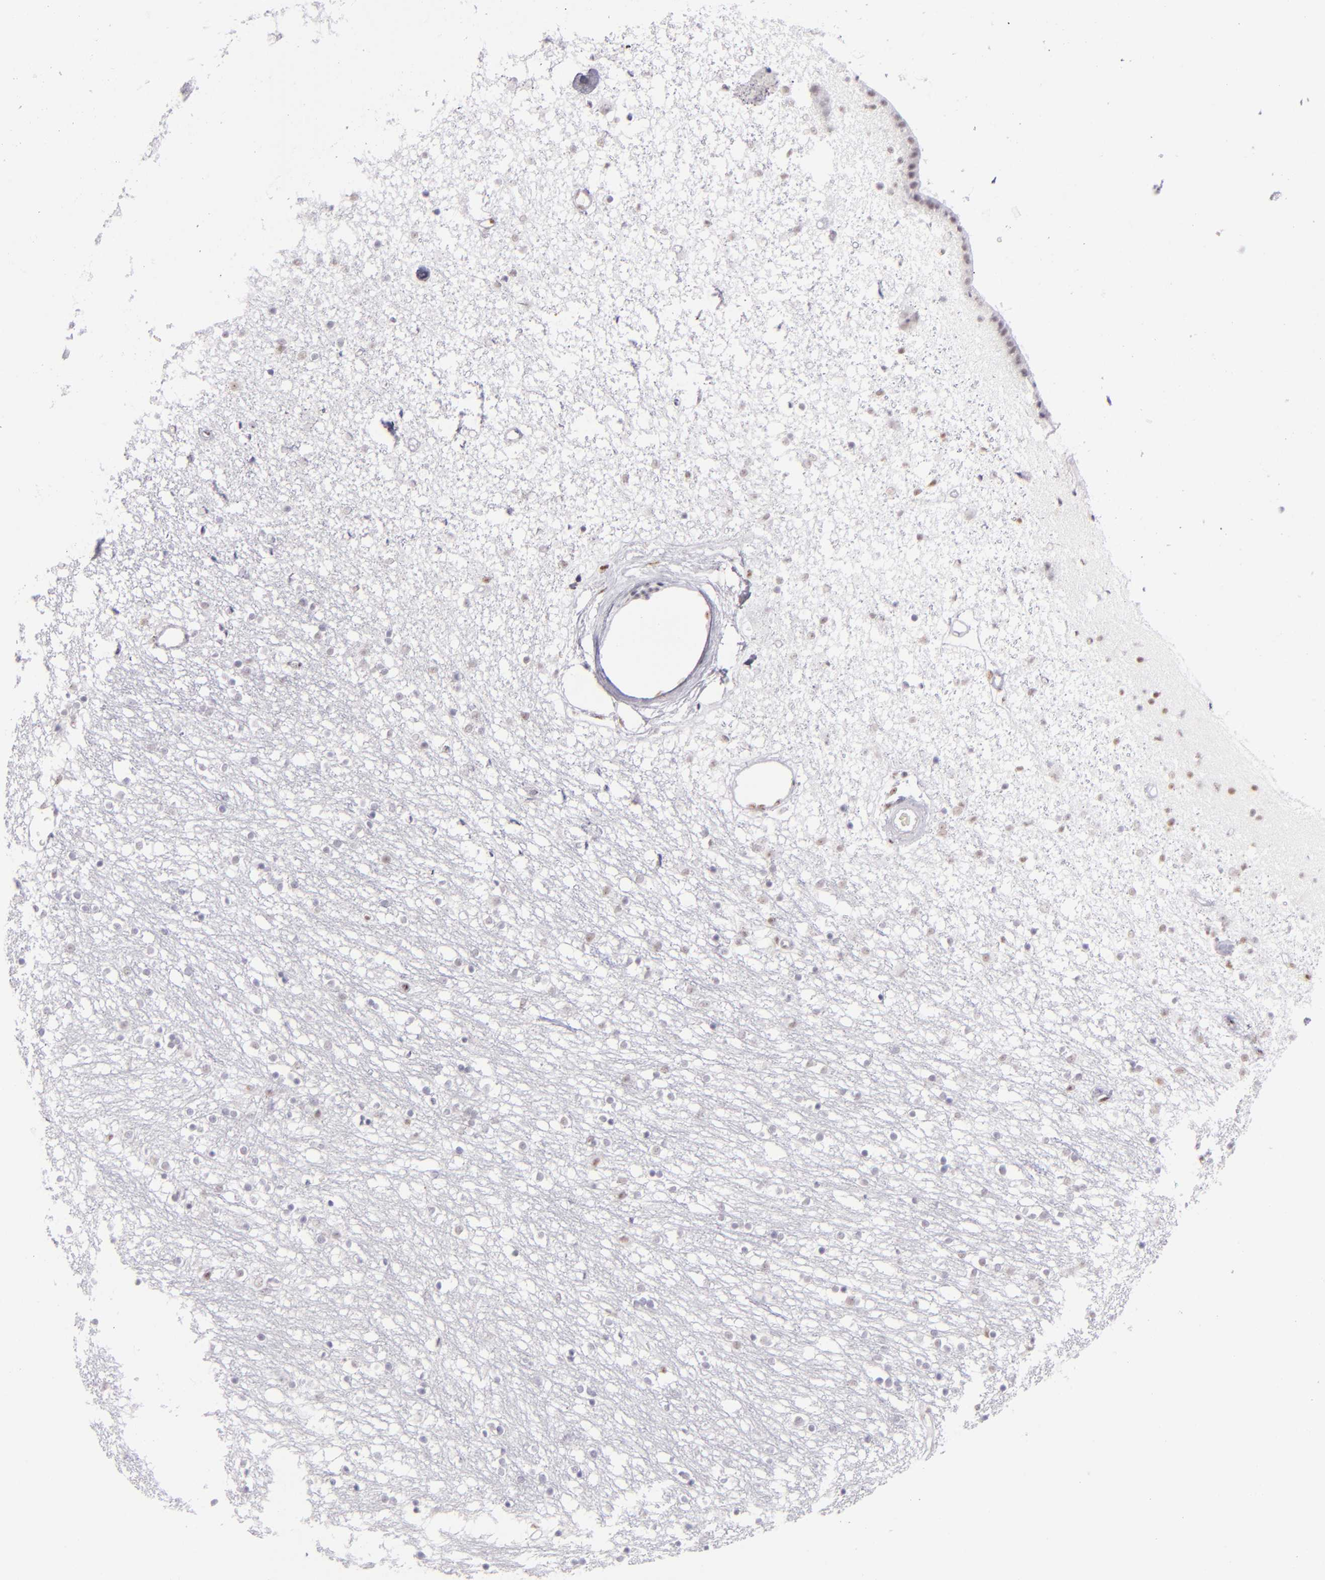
{"staining": {"intensity": "negative", "quantity": "none", "location": "none"}, "tissue": "caudate", "cell_type": "Glial cells", "image_type": "normal", "snomed": [{"axis": "morphology", "description": "Normal tissue, NOS"}, {"axis": "topography", "description": "Lateral ventricle wall"}], "caption": "An IHC micrograph of unremarkable caudate is shown. There is no staining in glial cells of caudate.", "gene": "TOP3A", "patient": {"sex": "female", "age": 54}}